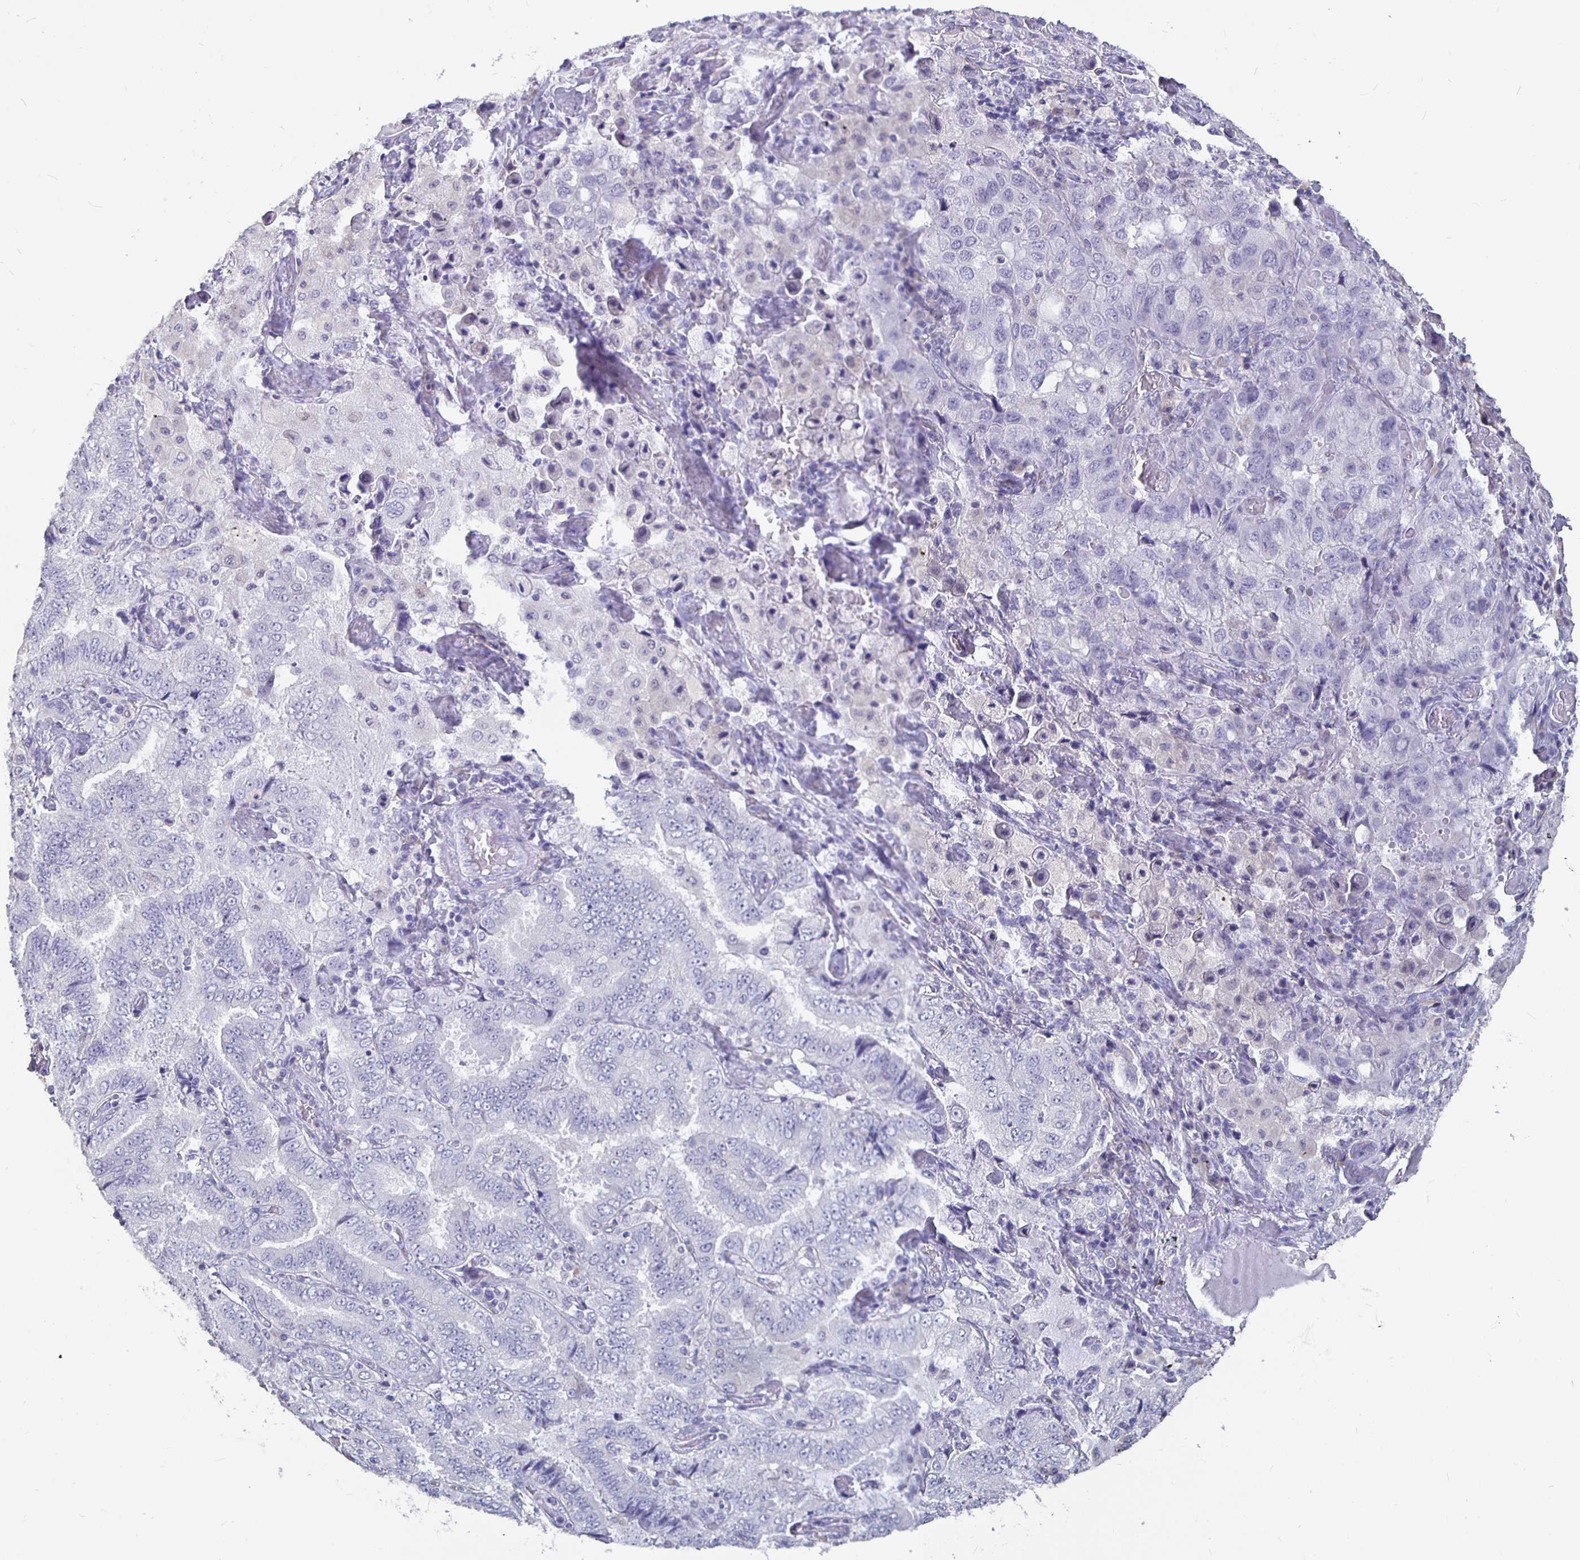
{"staining": {"intensity": "negative", "quantity": "none", "location": "none"}, "tissue": "lung cancer", "cell_type": "Tumor cells", "image_type": "cancer", "snomed": [{"axis": "morphology", "description": "Aneuploidy"}, {"axis": "morphology", "description": "Adenocarcinoma, NOS"}, {"axis": "morphology", "description": "Adenocarcinoma, metastatic, NOS"}, {"axis": "topography", "description": "Lymph node"}, {"axis": "topography", "description": "Lung"}], "caption": "Lung metastatic adenocarcinoma stained for a protein using immunohistochemistry demonstrates no staining tumor cells.", "gene": "GPX4", "patient": {"sex": "female", "age": 48}}